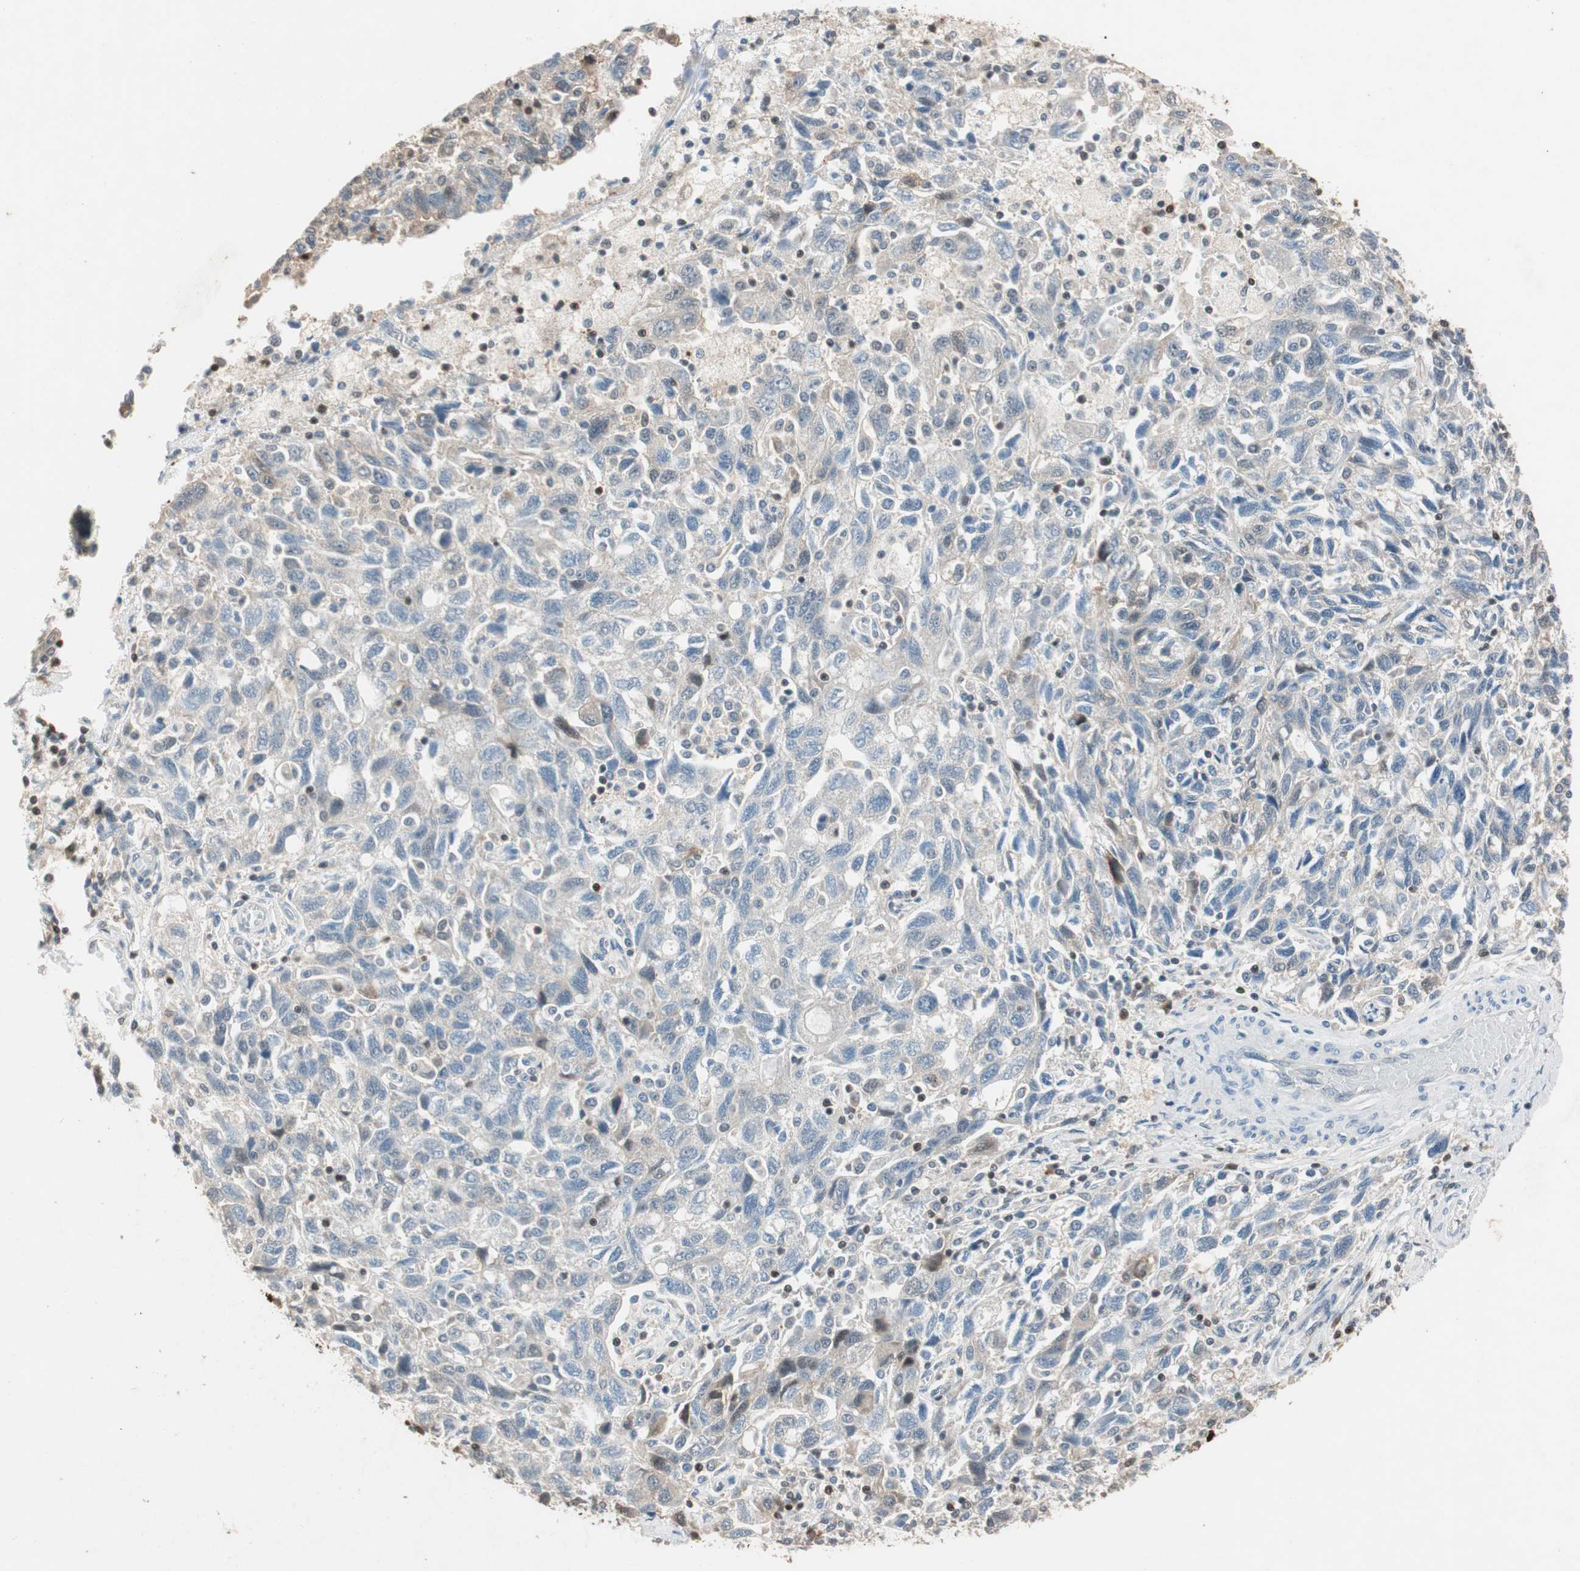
{"staining": {"intensity": "weak", "quantity": "<25%", "location": "cytoplasmic/membranous,nuclear"}, "tissue": "ovarian cancer", "cell_type": "Tumor cells", "image_type": "cancer", "snomed": [{"axis": "morphology", "description": "Carcinoma, NOS"}, {"axis": "morphology", "description": "Cystadenocarcinoma, serous, NOS"}, {"axis": "topography", "description": "Ovary"}], "caption": "The photomicrograph exhibits no significant expression in tumor cells of ovarian cancer.", "gene": "SERPINB5", "patient": {"sex": "female", "age": 69}}